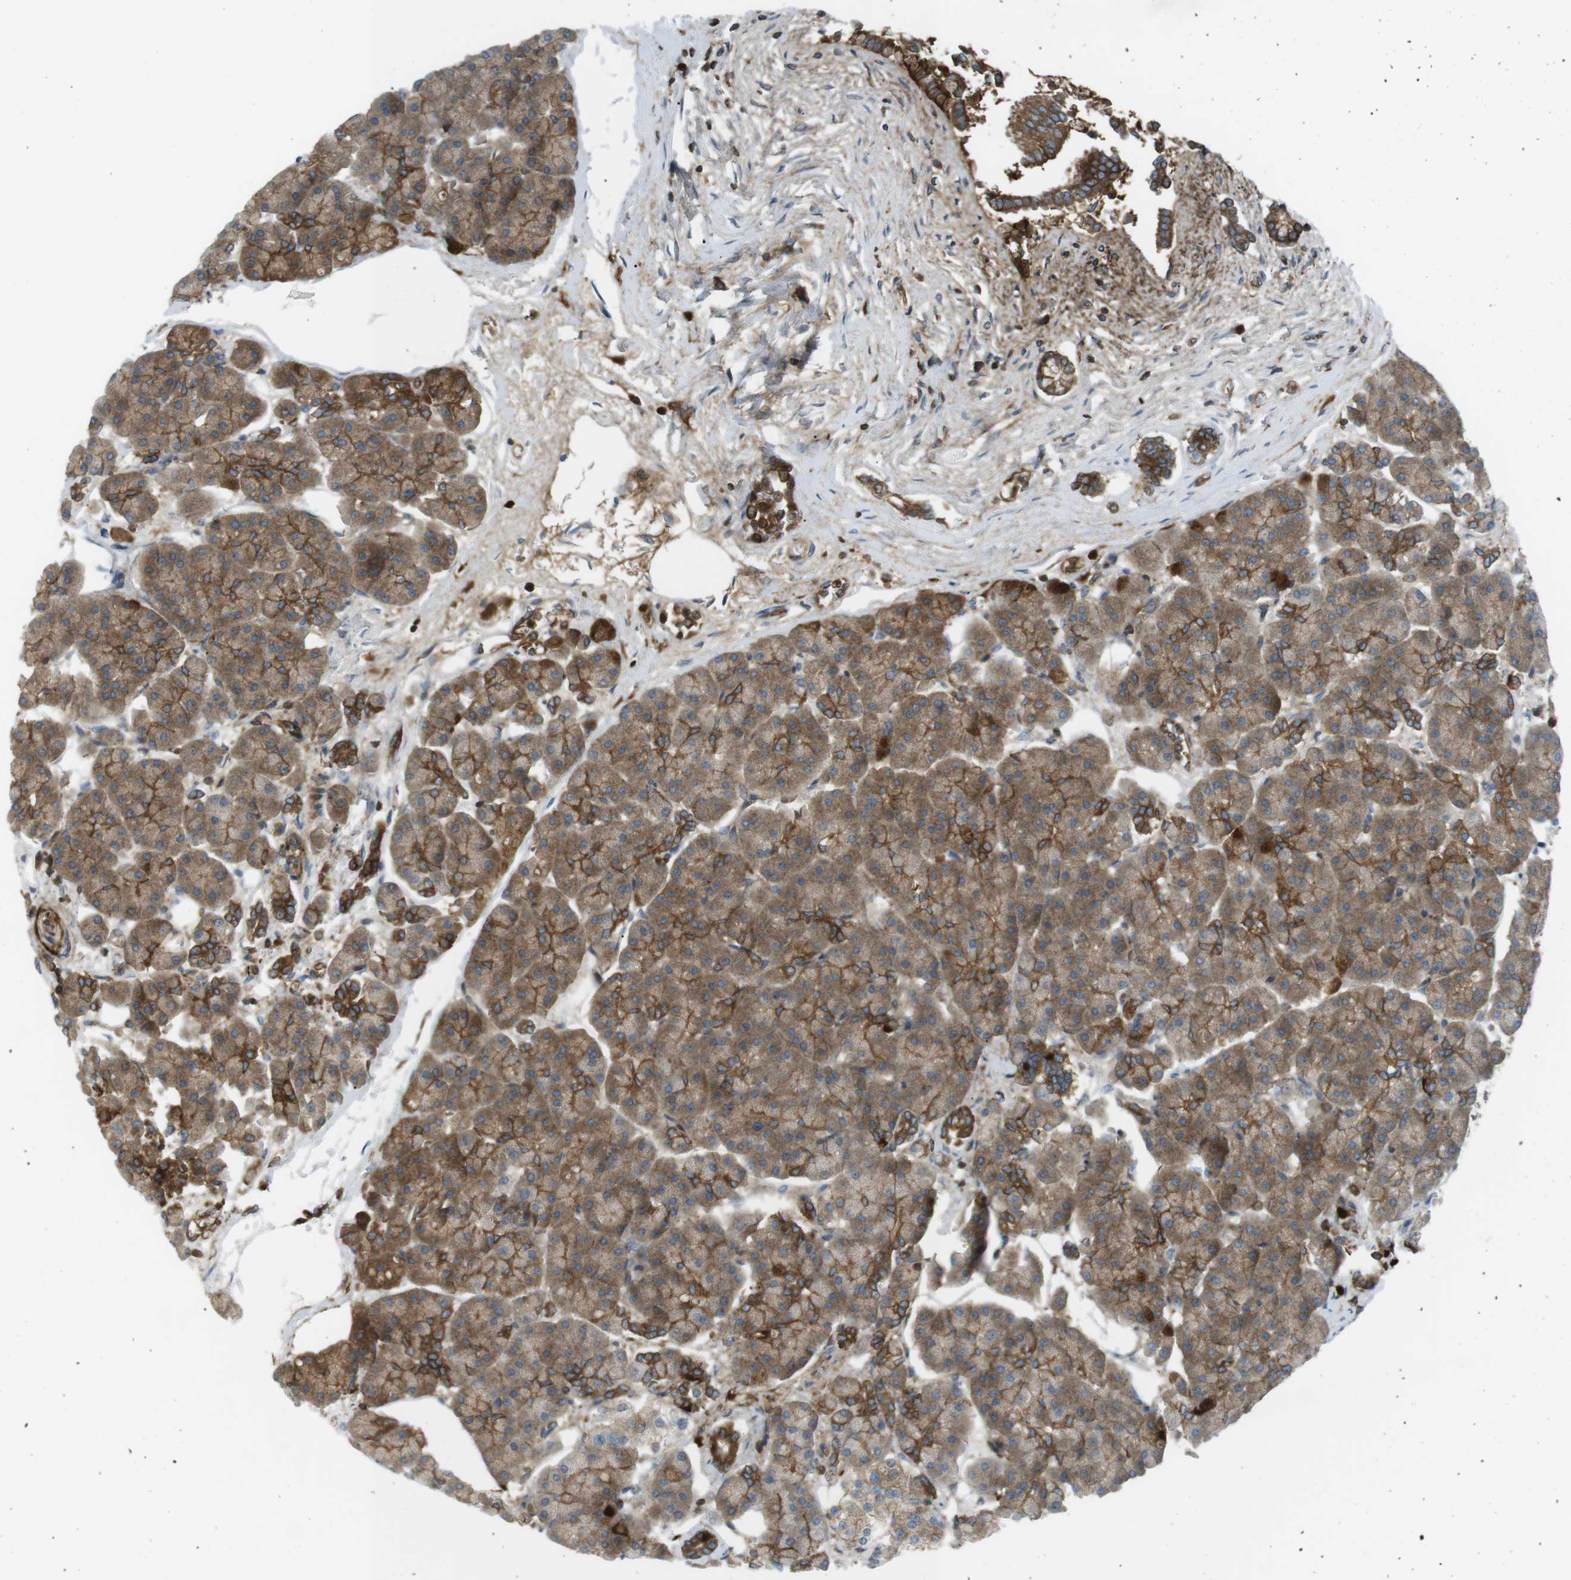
{"staining": {"intensity": "strong", "quantity": ">75%", "location": "cytoplasmic/membranous"}, "tissue": "pancreas", "cell_type": "Exocrine glandular cells", "image_type": "normal", "snomed": [{"axis": "morphology", "description": "Normal tissue, NOS"}, {"axis": "topography", "description": "Pancreas"}], "caption": "An image showing strong cytoplasmic/membranous positivity in approximately >75% of exocrine glandular cells in benign pancreas, as visualized by brown immunohistochemical staining.", "gene": "FLII", "patient": {"sex": "female", "age": 70}}